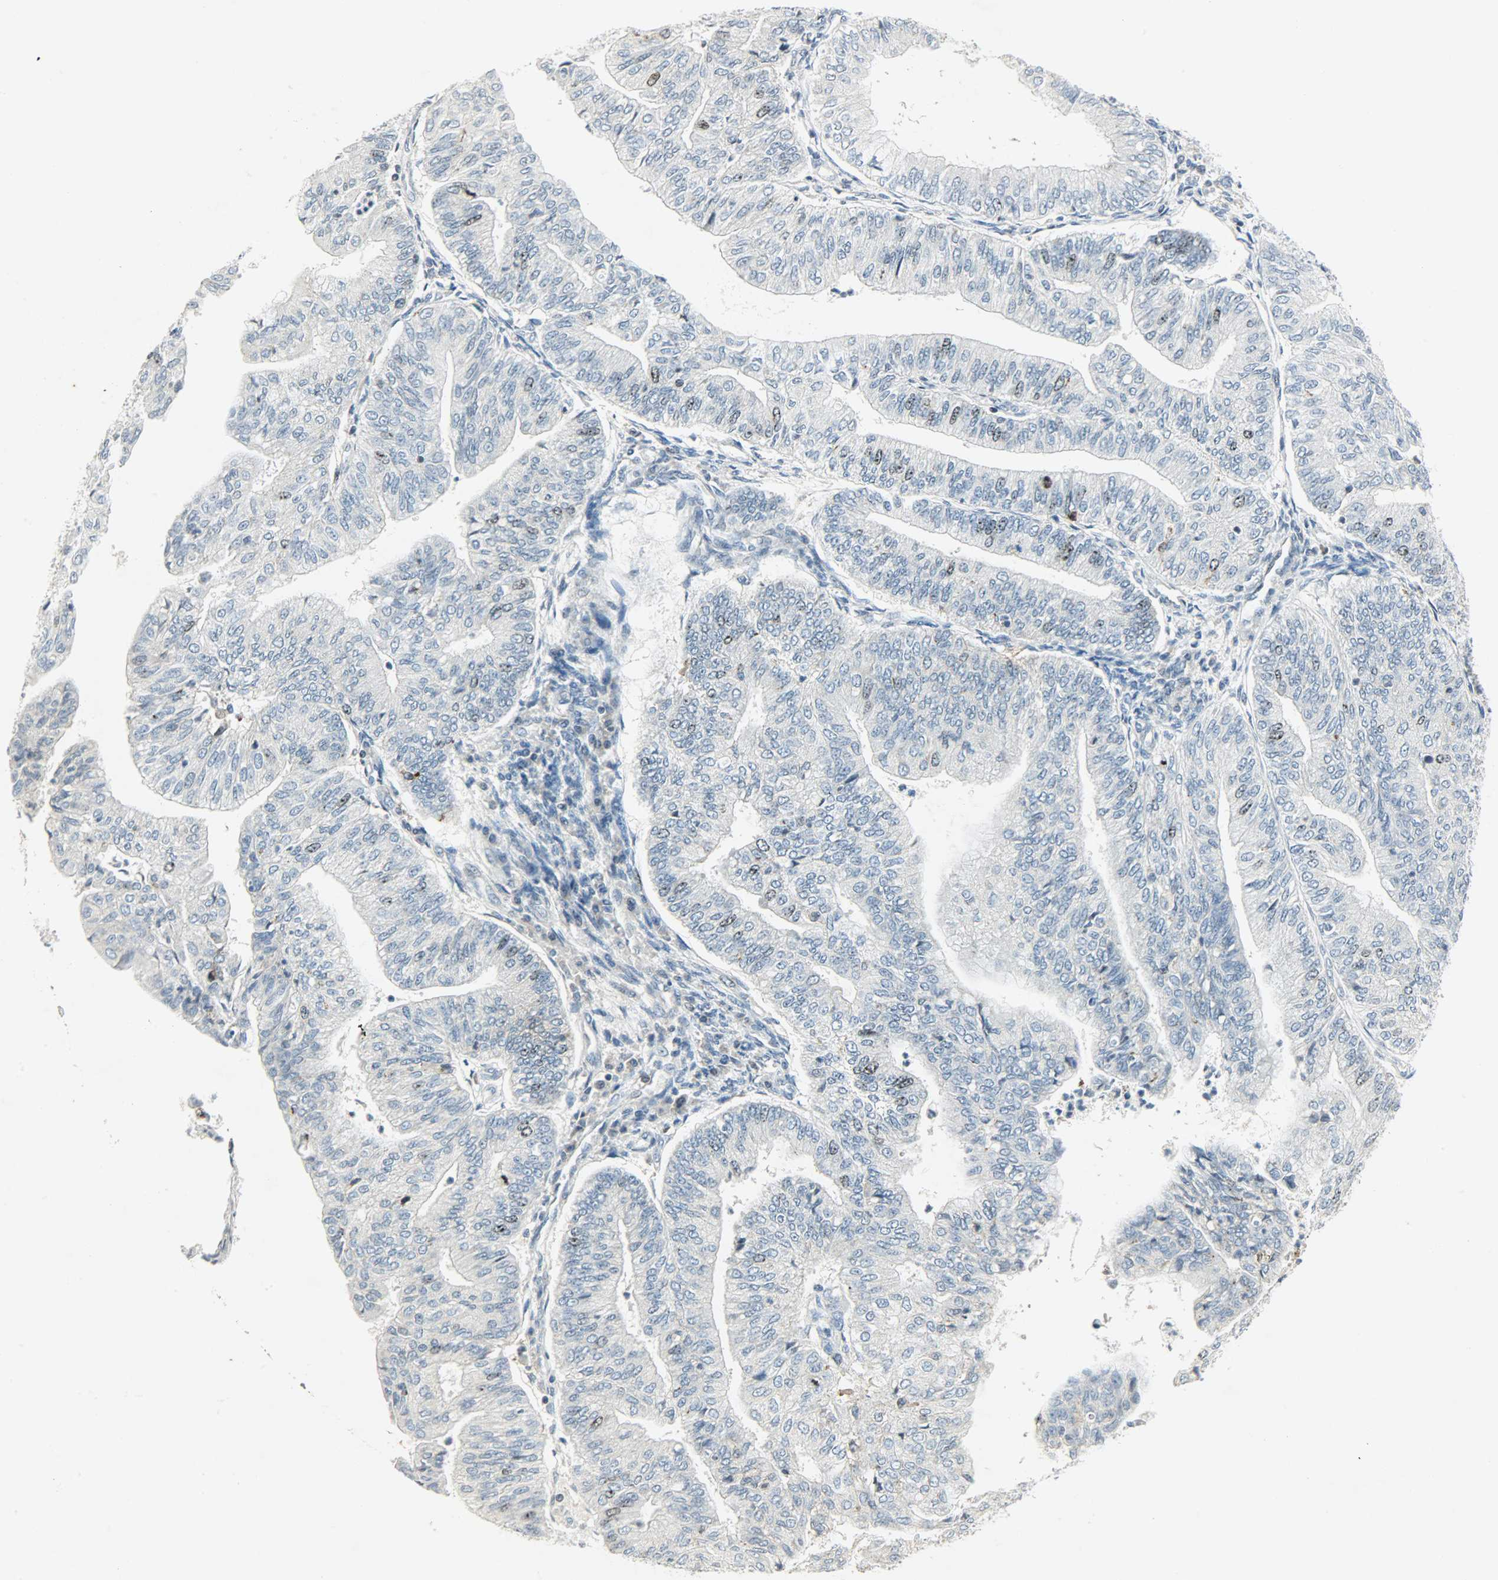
{"staining": {"intensity": "moderate", "quantity": "<25%", "location": "cytoplasmic/membranous,nuclear"}, "tissue": "endometrial cancer", "cell_type": "Tumor cells", "image_type": "cancer", "snomed": [{"axis": "morphology", "description": "Adenocarcinoma, NOS"}, {"axis": "topography", "description": "Endometrium"}], "caption": "A photomicrograph of adenocarcinoma (endometrial) stained for a protein demonstrates moderate cytoplasmic/membranous and nuclear brown staining in tumor cells.", "gene": "AURKB", "patient": {"sex": "female", "age": 59}}